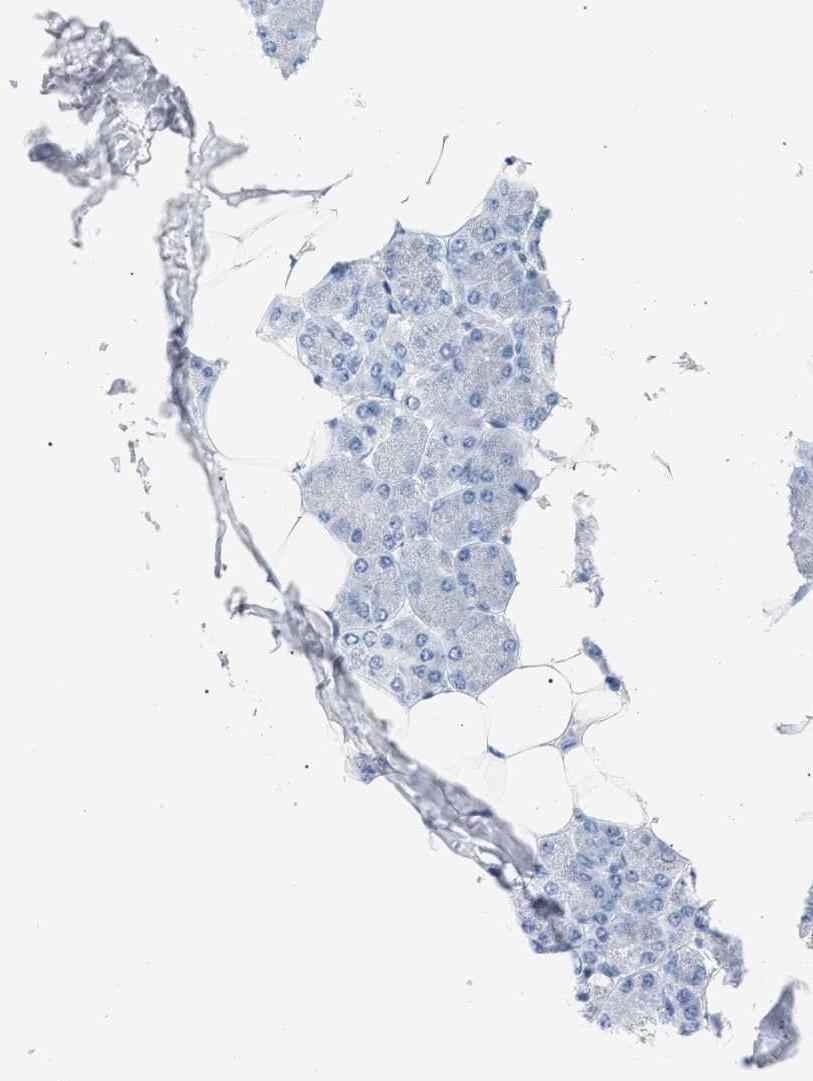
{"staining": {"intensity": "moderate", "quantity": "<25%", "location": "cytoplasmic/membranous"}, "tissue": "salivary gland", "cell_type": "Glandular cells", "image_type": "normal", "snomed": [{"axis": "morphology", "description": "Normal tissue, NOS"}, {"axis": "morphology", "description": "Adenoma, NOS"}, {"axis": "topography", "description": "Salivary gland"}], "caption": "Protein staining of benign salivary gland displays moderate cytoplasmic/membranous staining in approximately <25% of glandular cells.", "gene": "CFH", "patient": {"sex": "female", "age": 32}}